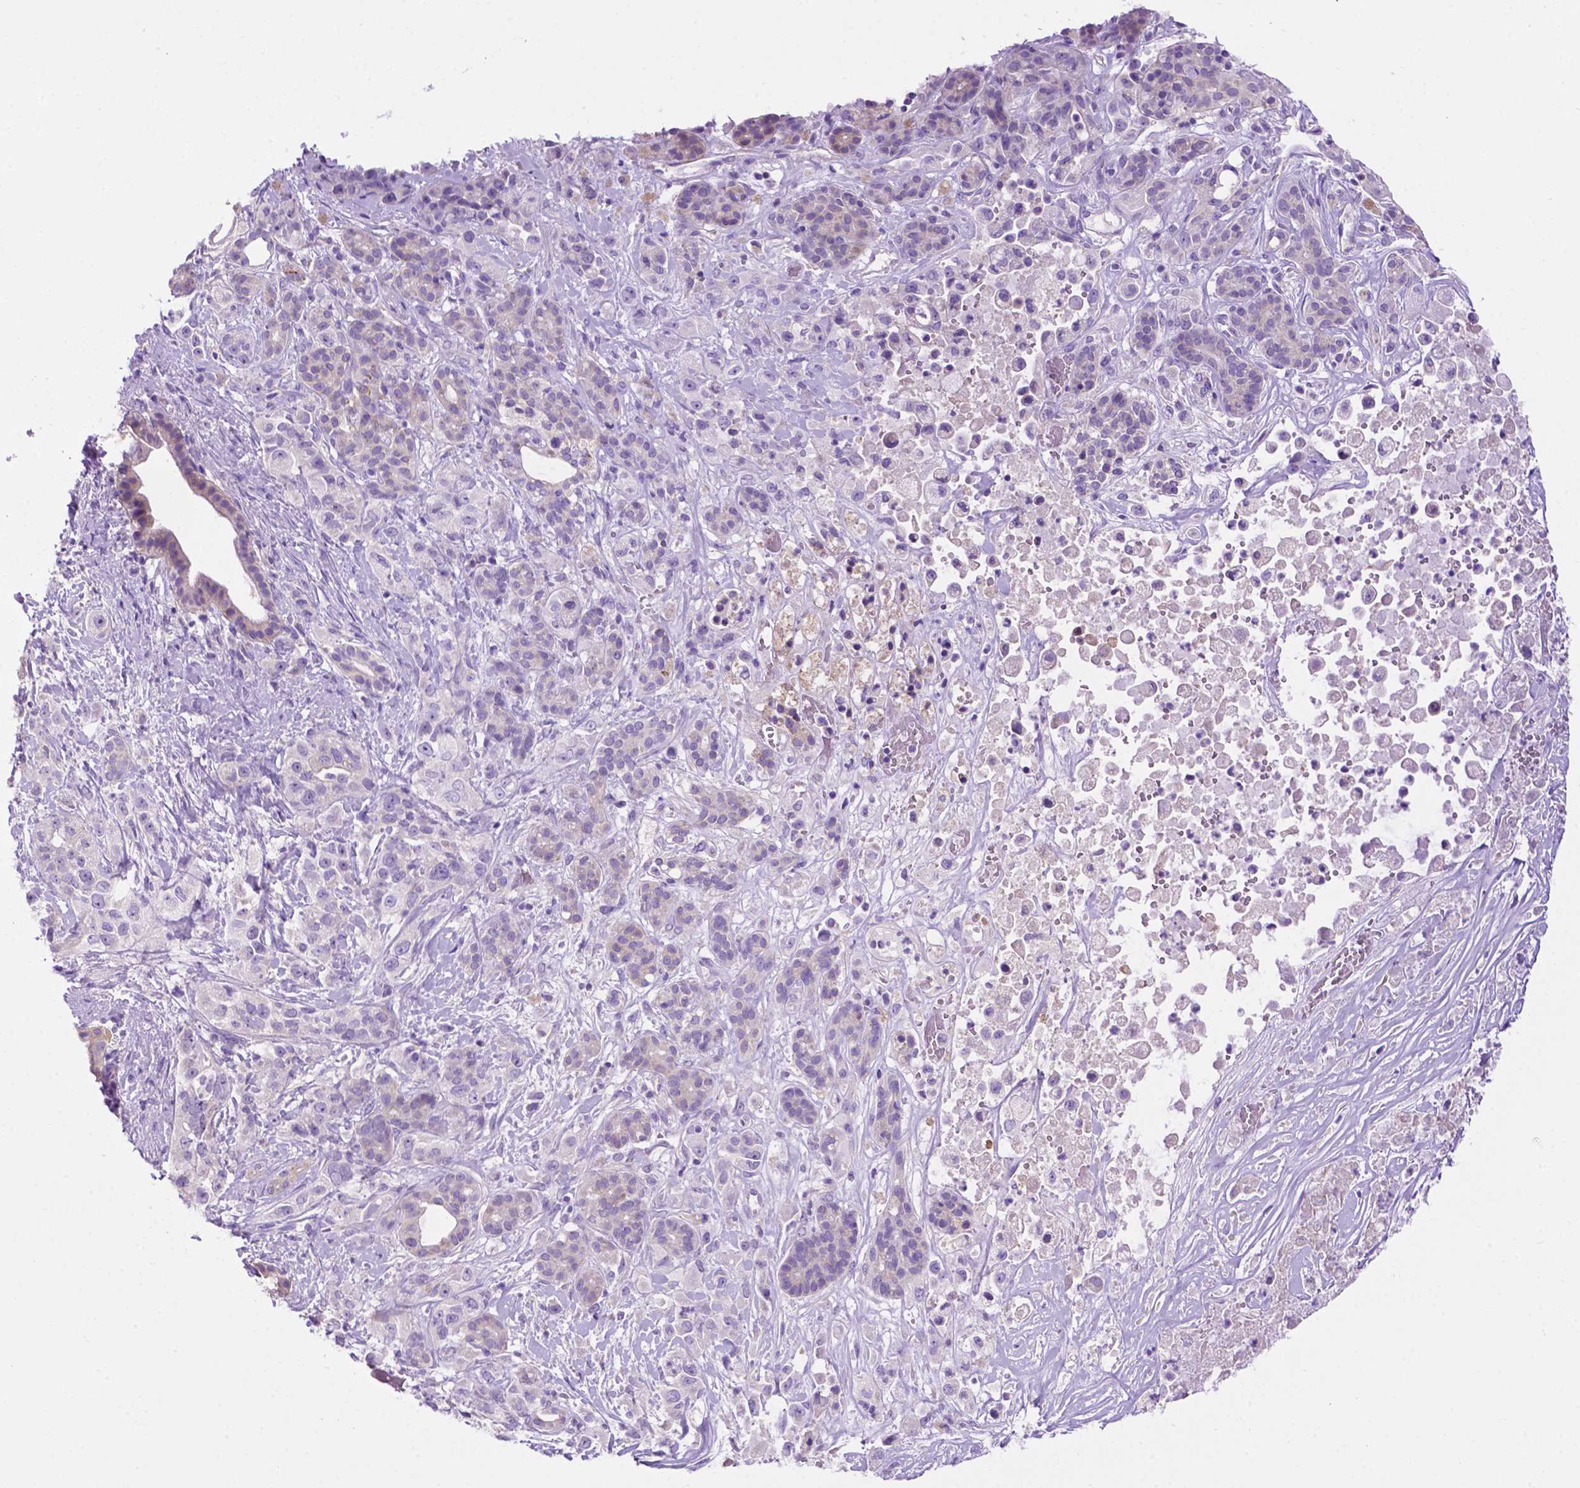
{"staining": {"intensity": "negative", "quantity": "none", "location": "none"}, "tissue": "pancreatic cancer", "cell_type": "Tumor cells", "image_type": "cancer", "snomed": [{"axis": "morphology", "description": "Adenocarcinoma, NOS"}, {"axis": "topography", "description": "Pancreas"}], "caption": "Pancreatic cancer (adenocarcinoma) was stained to show a protein in brown. There is no significant expression in tumor cells. Brightfield microscopy of immunohistochemistry (IHC) stained with DAB (brown) and hematoxylin (blue), captured at high magnification.", "gene": "PHYHIP", "patient": {"sex": "male", "age": 44}}